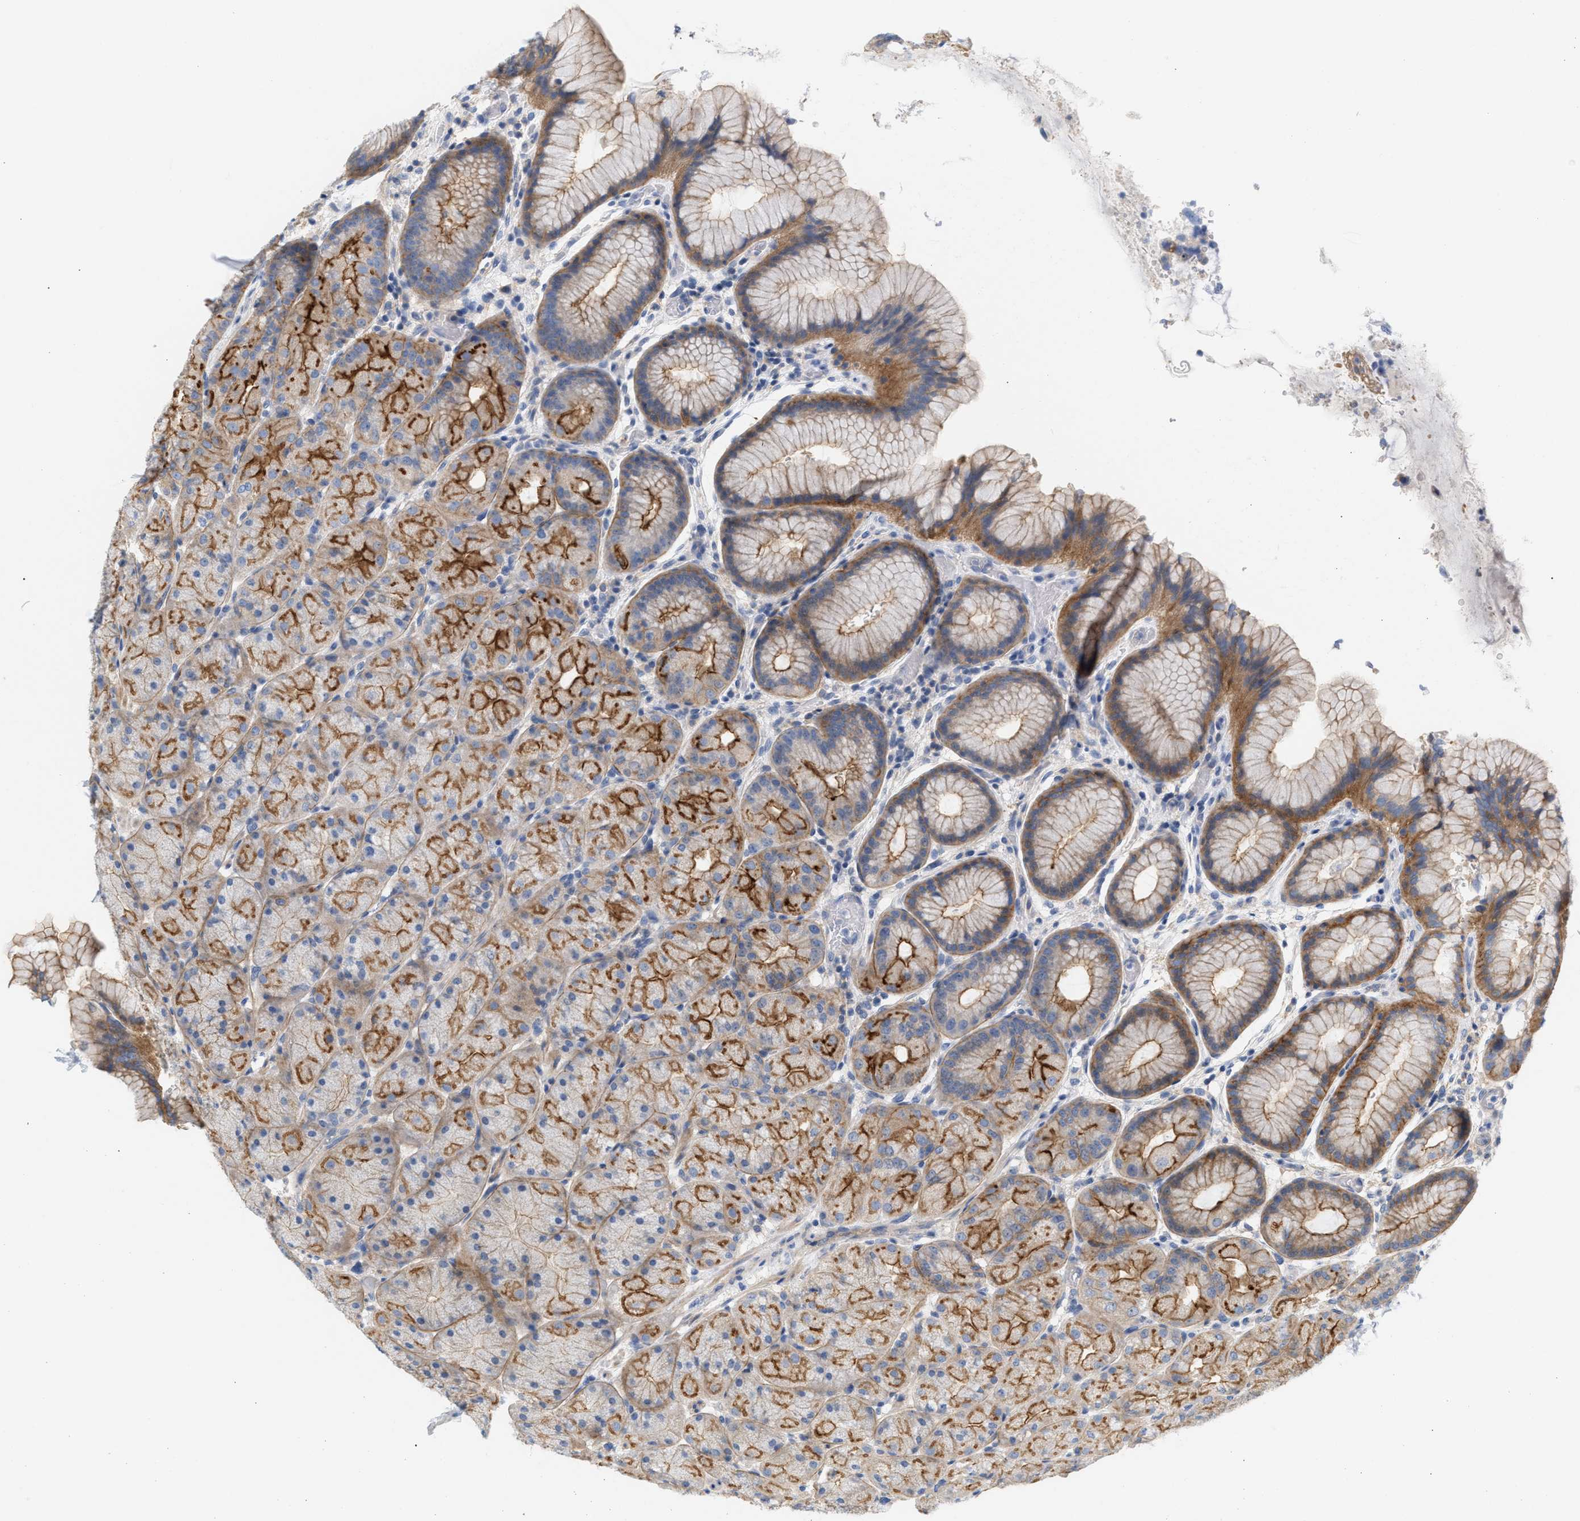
{"staining": {"intensity": "moderate", "quantity": "25%-75%", "location": "cytoplasmic/membranous"}, "tissue": "stomach", "cell_type": "Glandular cells", "image_type": "normal", "snomed": [{"axis": "morphology", "description": "Normal tissue, NOS"}, {"axis": "topography", "description": "Stomach, upper"}, {"axis": "topography", "description": "Stomach"}], "caption": "Stomach stained with immunohistochemistry displays moderate cytoplasmic/membranous expression in approximately 25%-75% of glandular cells. Using DAB (brown) and hematoxylin (blue) stains, captured at high magnification using brightfield microscopy.", "gene": "LRCH1", "patient": {"sex": "male", "age": 48}}